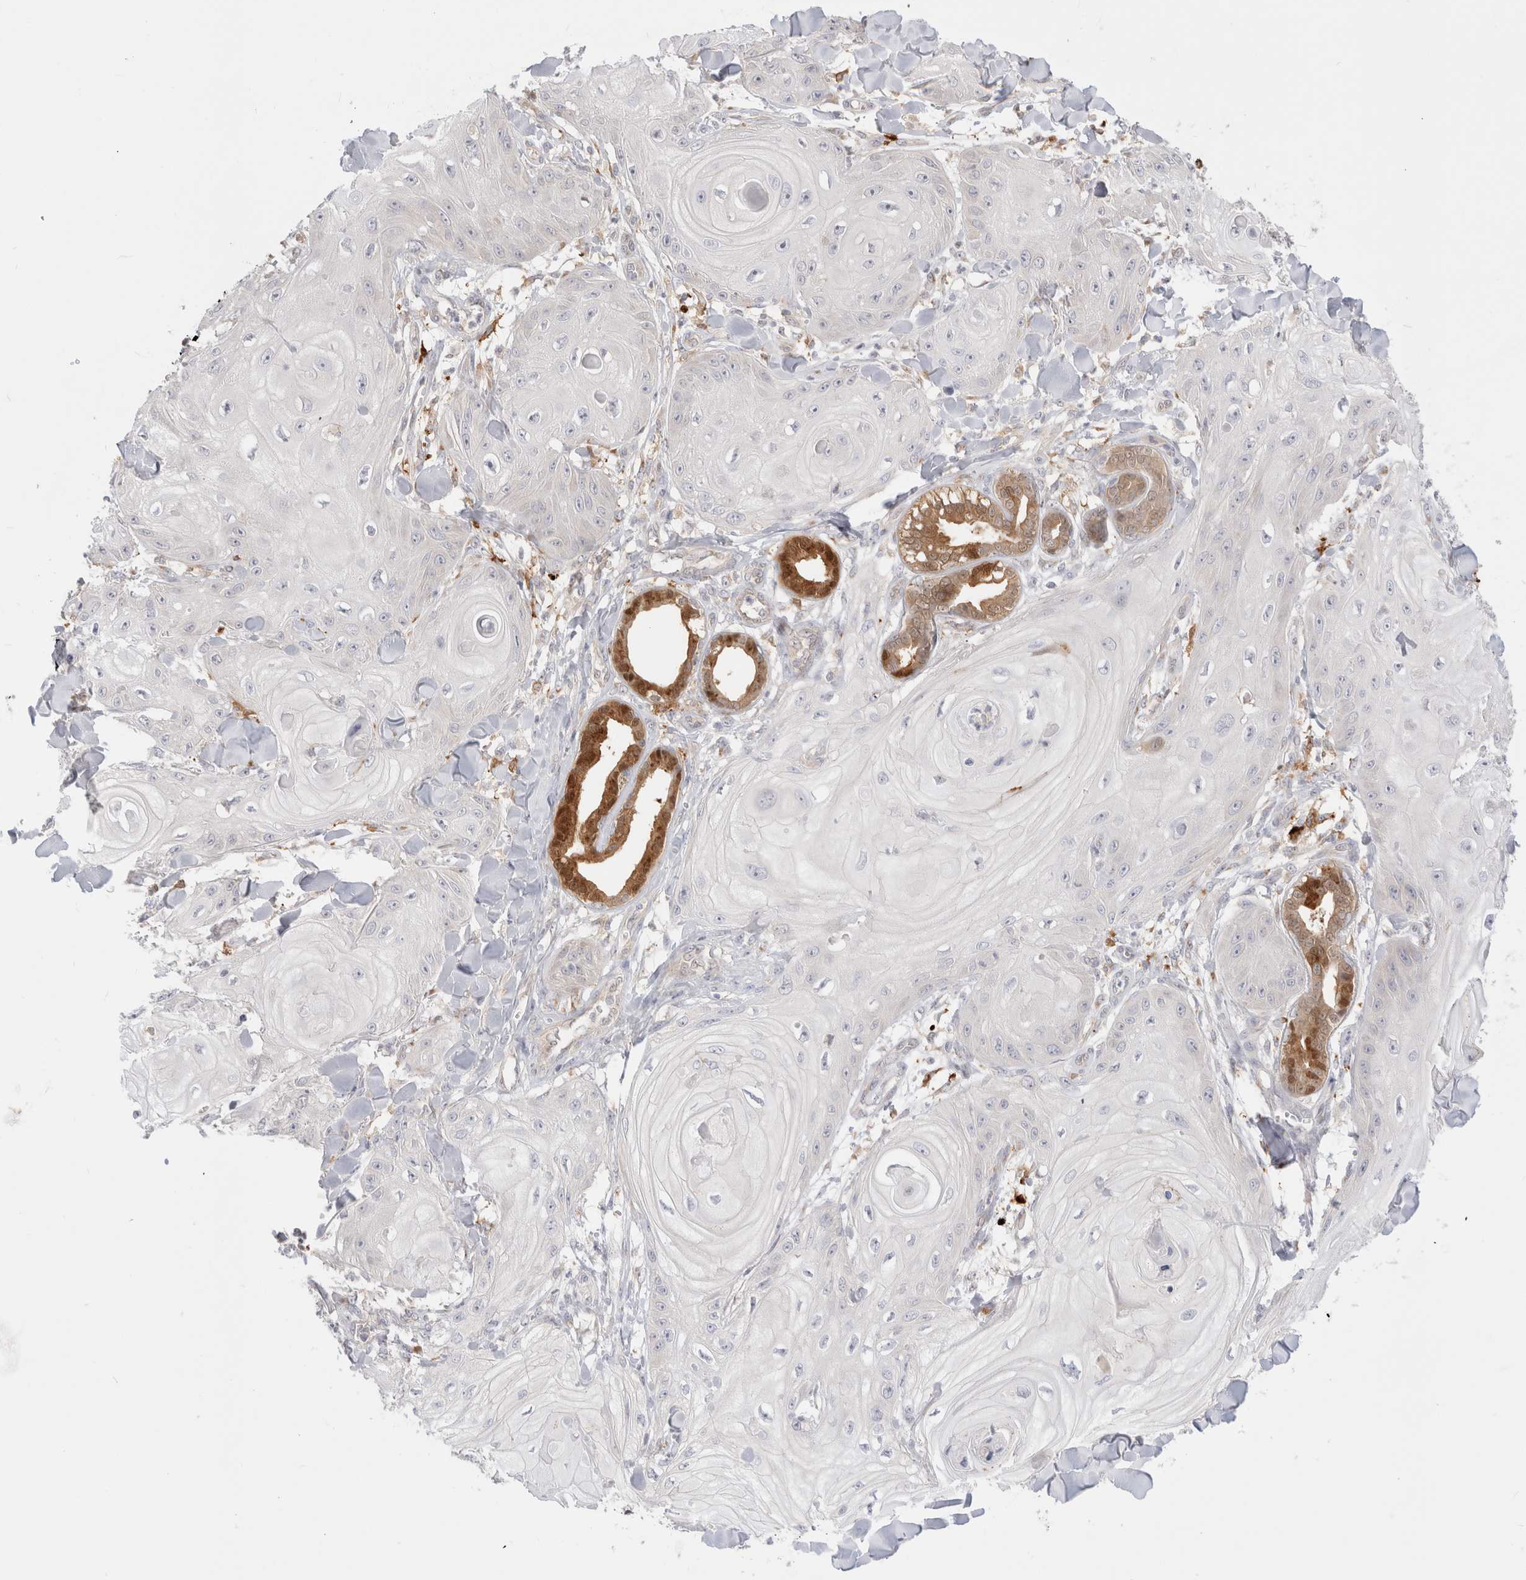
{"staining": {"intensity": "negative", "quantity": "none", "location": "none"}, "tissue": "skin cancer", "cell_type": "Tumor cells", "image_type": "cancer", "snomed": [{"axis": "morphology", "description": "Squamous cell carcinoma, NOS"}, {"axis": "topography", "description": "Skin"}], "caption": "Immunohistochemical staining of skin cancer reveals no significant staining in tumor cells.", "gene": "EFCAB13", "patient": {"sex": "male", "age": 74}}